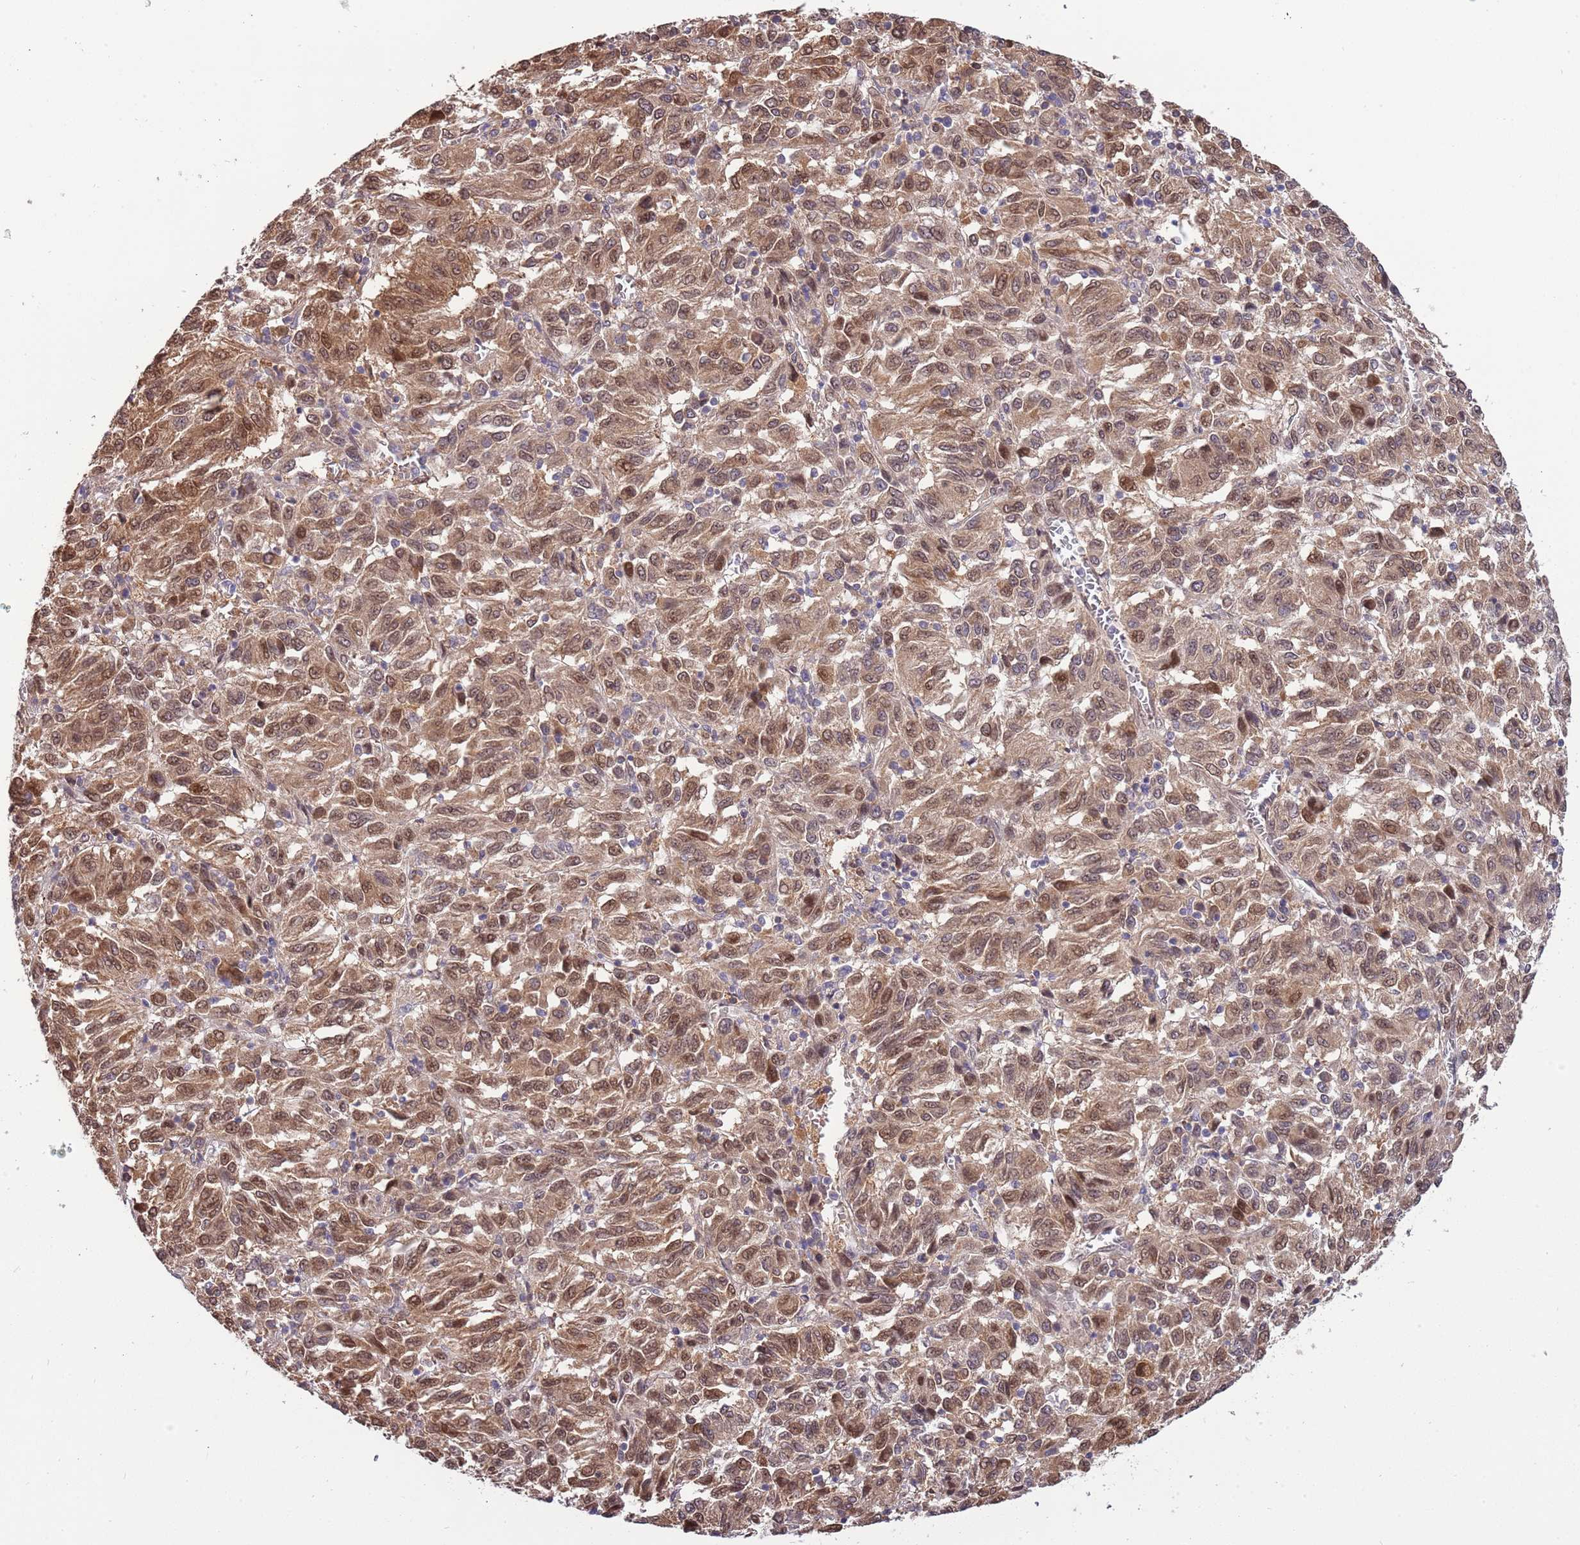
{"staining": {"intensity": "moderate", "quantity": ">75%", "location": "cytoplasmic/membranous,nuclear"}, "tissue": "melanoma", "cell_type": "Tumor cells", "image_type": "cancer", "snomed": [{"axis": "morphology", "description": "Malignant melanoma, Metastatic site"}, {"axis": "topography", "description": "Lung"}], "caption": "A high-resolution image shows IHC staining of malignant melanoma (metastatic site), which displays moderate cytoplasmic/membranous and nuclear expression in about >75% of tumor cells.", "gene": "ZNF665", "patient": {"sex": "male", "age": 64}}